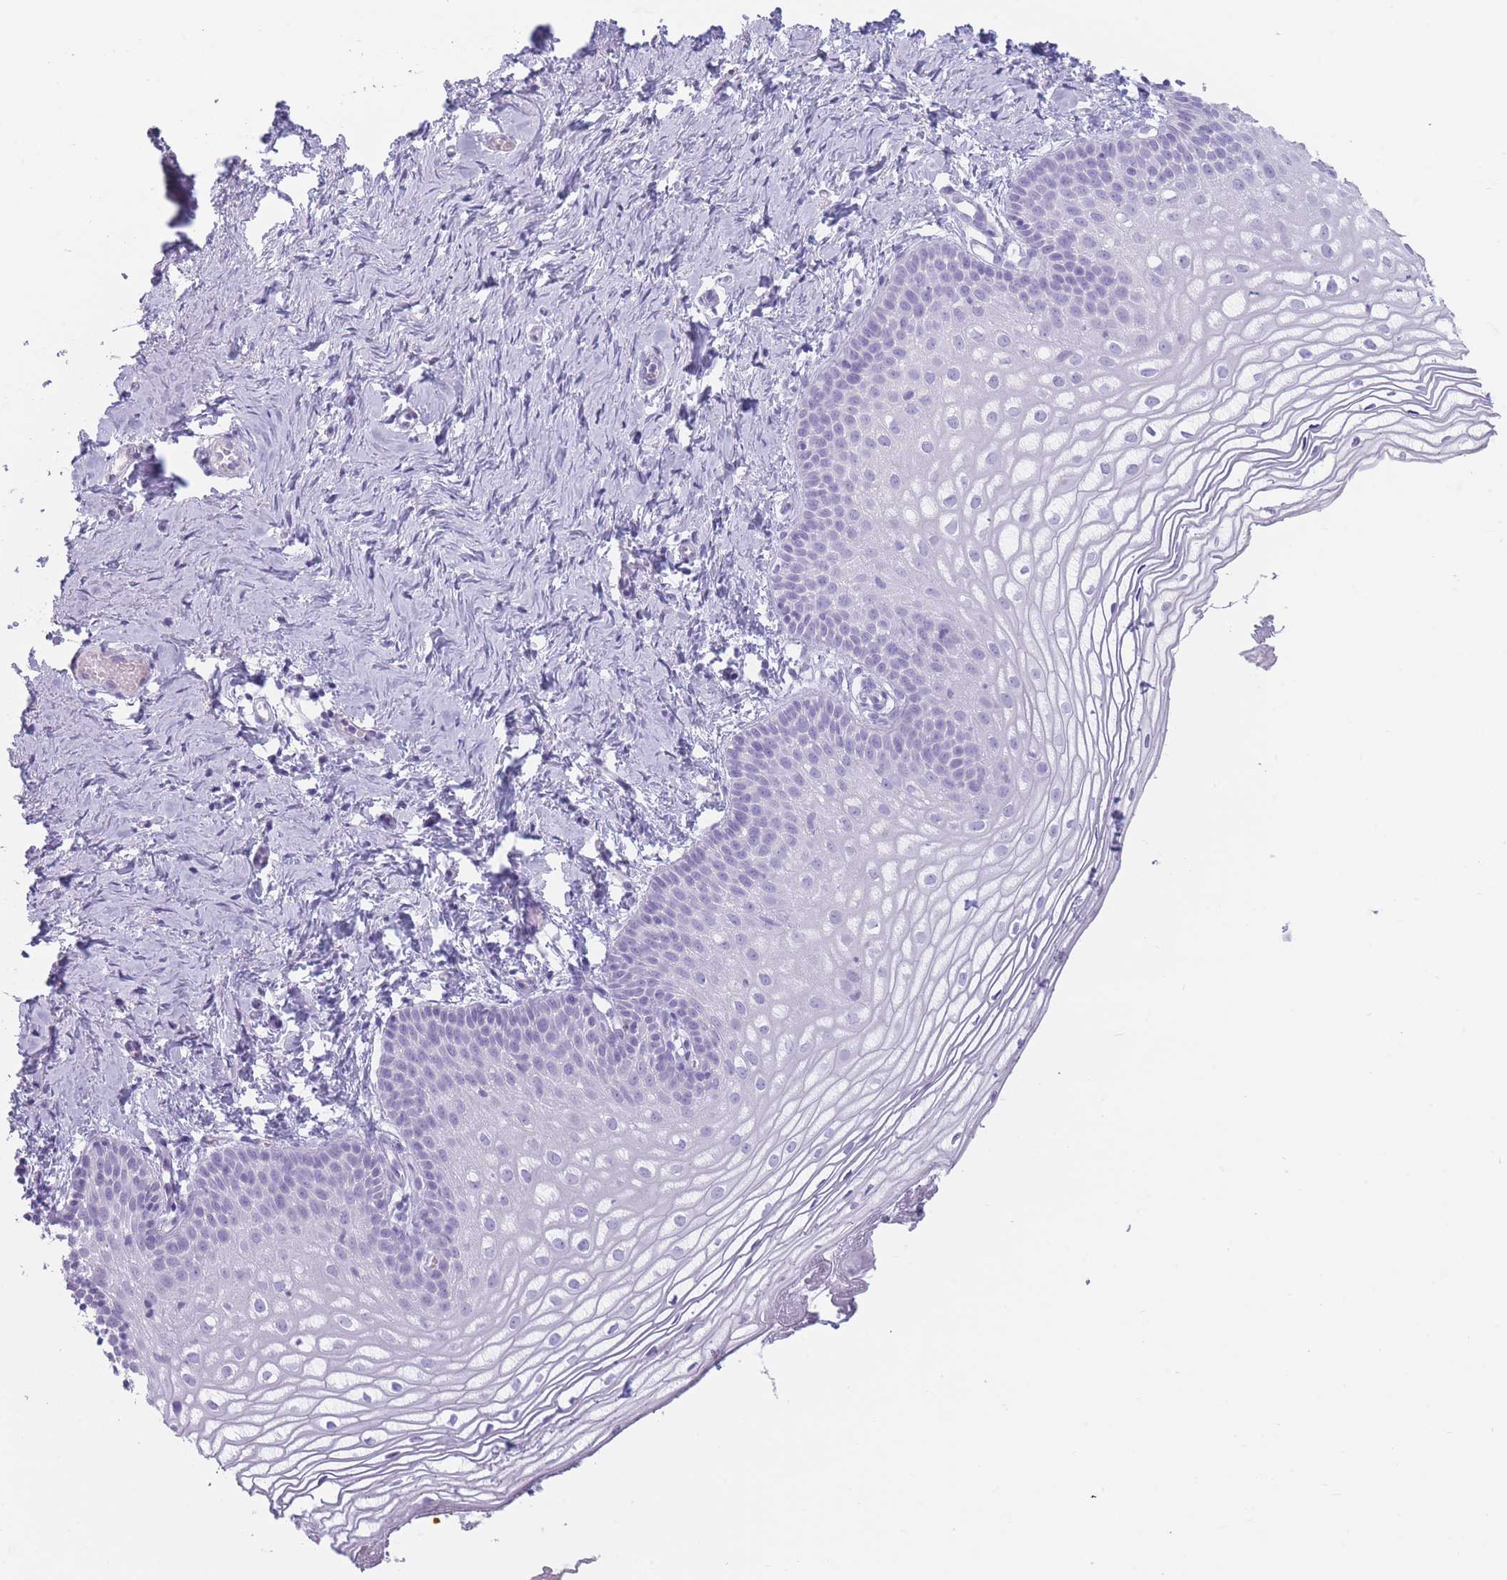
{"staining": {"intensity": "negative", "quantity": "none", "location": "none"}, "tissue": "vagina", "cell_type": "Squamous epithelial cells", "image_type": "normal", "snomed": [{"axis": "morphology", "description": "Normal tissue, NOS"}, {"axis": "topography", "description": "Vagina"}], "caption": "This is a image of immunohistochemistry (IHC) staining of normal vagina, which shows no expression in squamous epithelial cells.", "gene": "GPR12", "patient": {"sex": "female", "age": 56}}